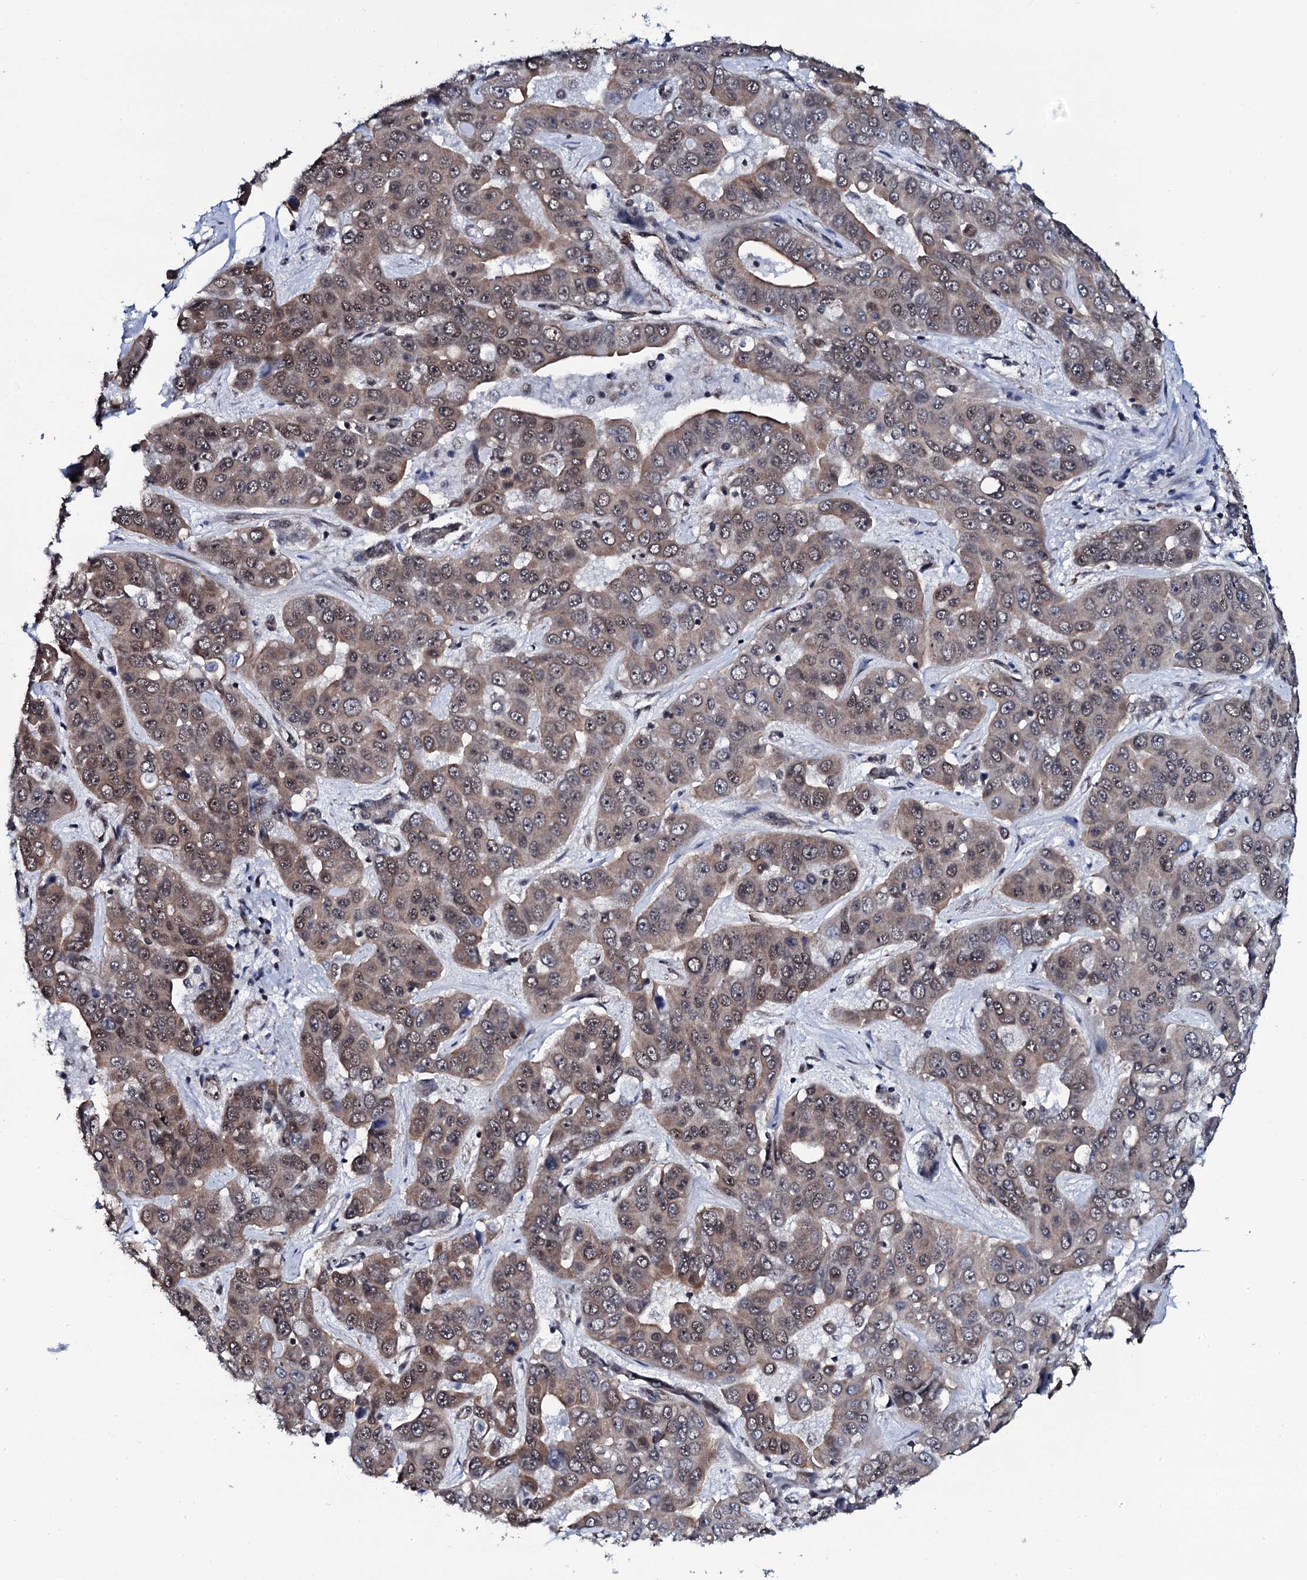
{"staining": {"intensity": "moderate", "quantity": ">75%", "location": "nuclear"}, "tissue": "liver cancer", "cell_type": "Tumor cells", "image_type": "cancer", "snomed": [{"axis": "morphology", "description": "Cholangiocarcinoma"}, {"axis": "topography", "description": "Liver"}], "caption": "Tumor cells exhibit medium levels of moderate nuclear positivity in about >75% of cells in human cholangiocarcinoma (liver).", "gene": "CWC15", "patient": {"sex": "female", "age": 52}}